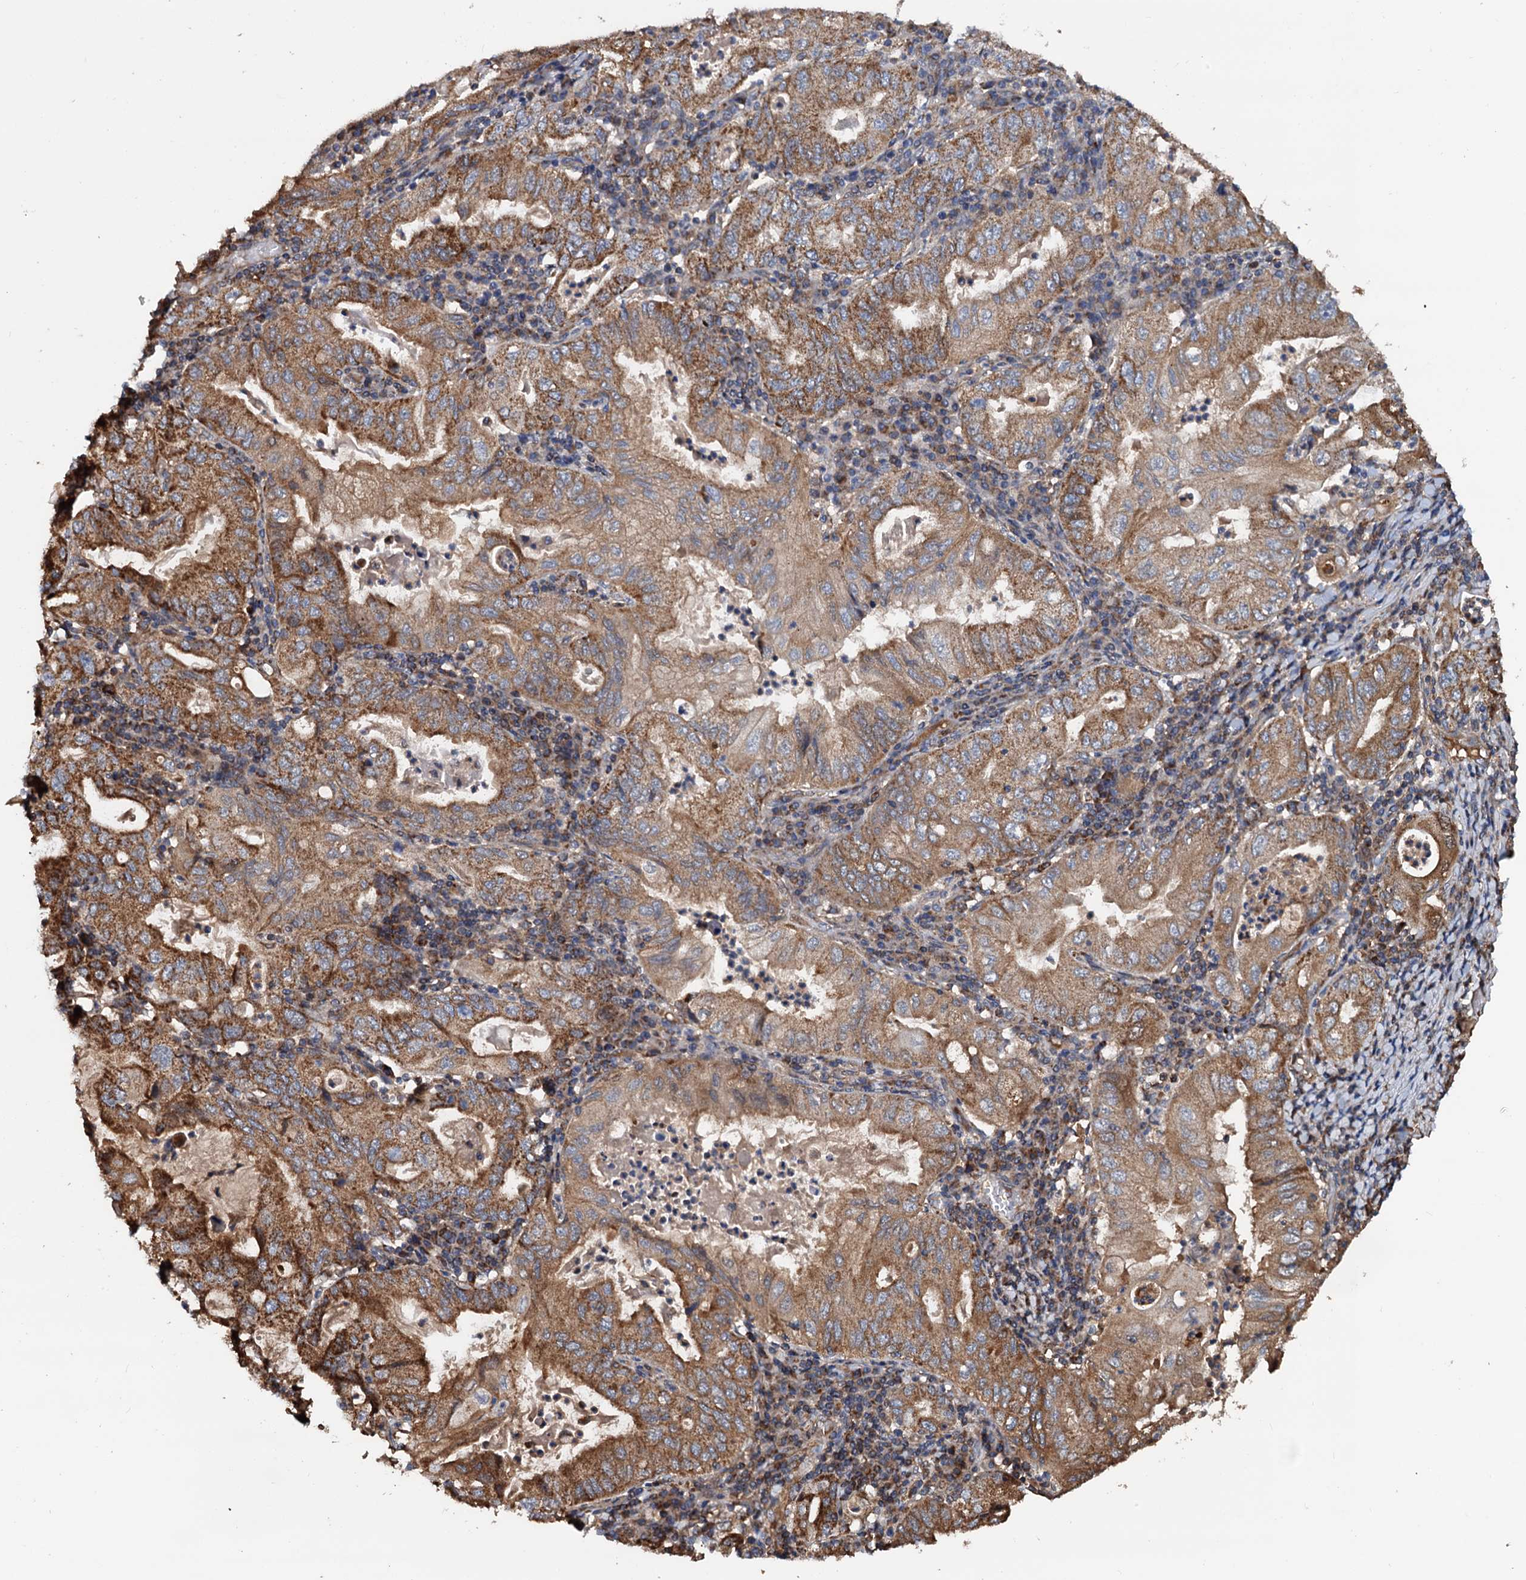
{"staining": {"intensity": "moderate", "quantity": ">75%", "location": "cytoplasmic/membranous"}, "tissue": "stomach cancer", "cell_type": "Tumor cells", "image_type": "cancer", "snomed": [{"axis": "morphology", "description": "Normal tissue, NOS"}, {"axis": "morphology", "description": "Adenocarcinoma, NOS"}, {"axis": "topography", "description": "Esophagus"}, {"axis": "topography", "description": "Stomach, upper"}, {"axis": "topography", "description": "Peripheral nerve tissue"}], "caption": "A histopathology image of human stomach cancer (adenocarcinoma) stained for a protein shows moderate cytoplasmic/membranous brown staining in tumor cells.", "gene": "MRPL42", "patient": {"sex": "male", "age": 62}}